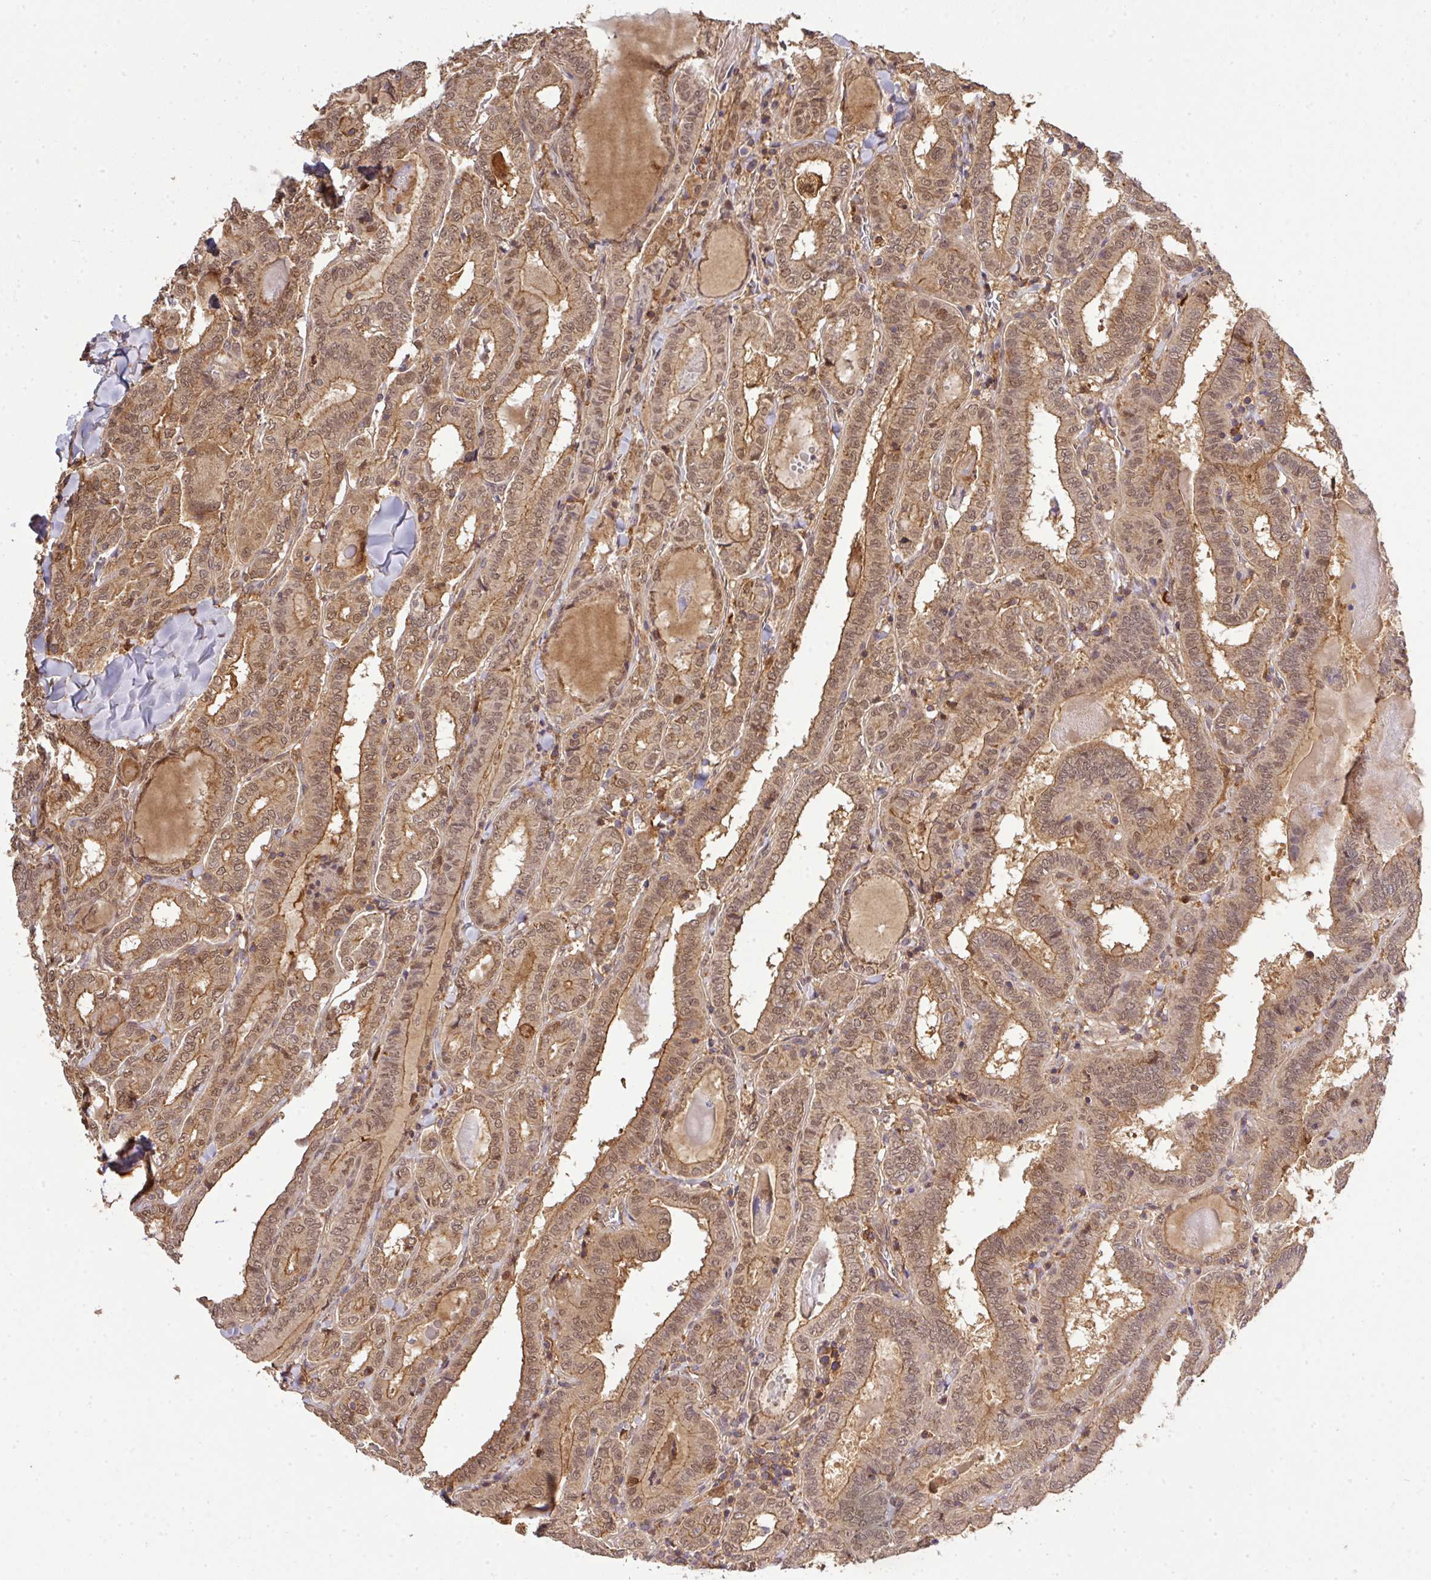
{"staining": {"intensity": "moderate", "quantity": ">75%", "location": "cytoplasmic/membranous,nuclear"}, "tissue": "thyroid cancer", "cell_type": "Tumor cells", "image_type": "cancer", "snomed": [{"axis": "morphology", "description": "Papillary adenocarcinoma, NOS"}, {"axis": "topography", "description": "Thyroid gland"}], "caption": "Human thyroid papillary adenocarcinoma stained for a protein (brown) demonstrates moderate cytoplasmic/membranous and nuclear positive staining in approximately >75% of tumor cells.", "gene": "ARPIN", "patient": {"sex": "female", "age": 72}}